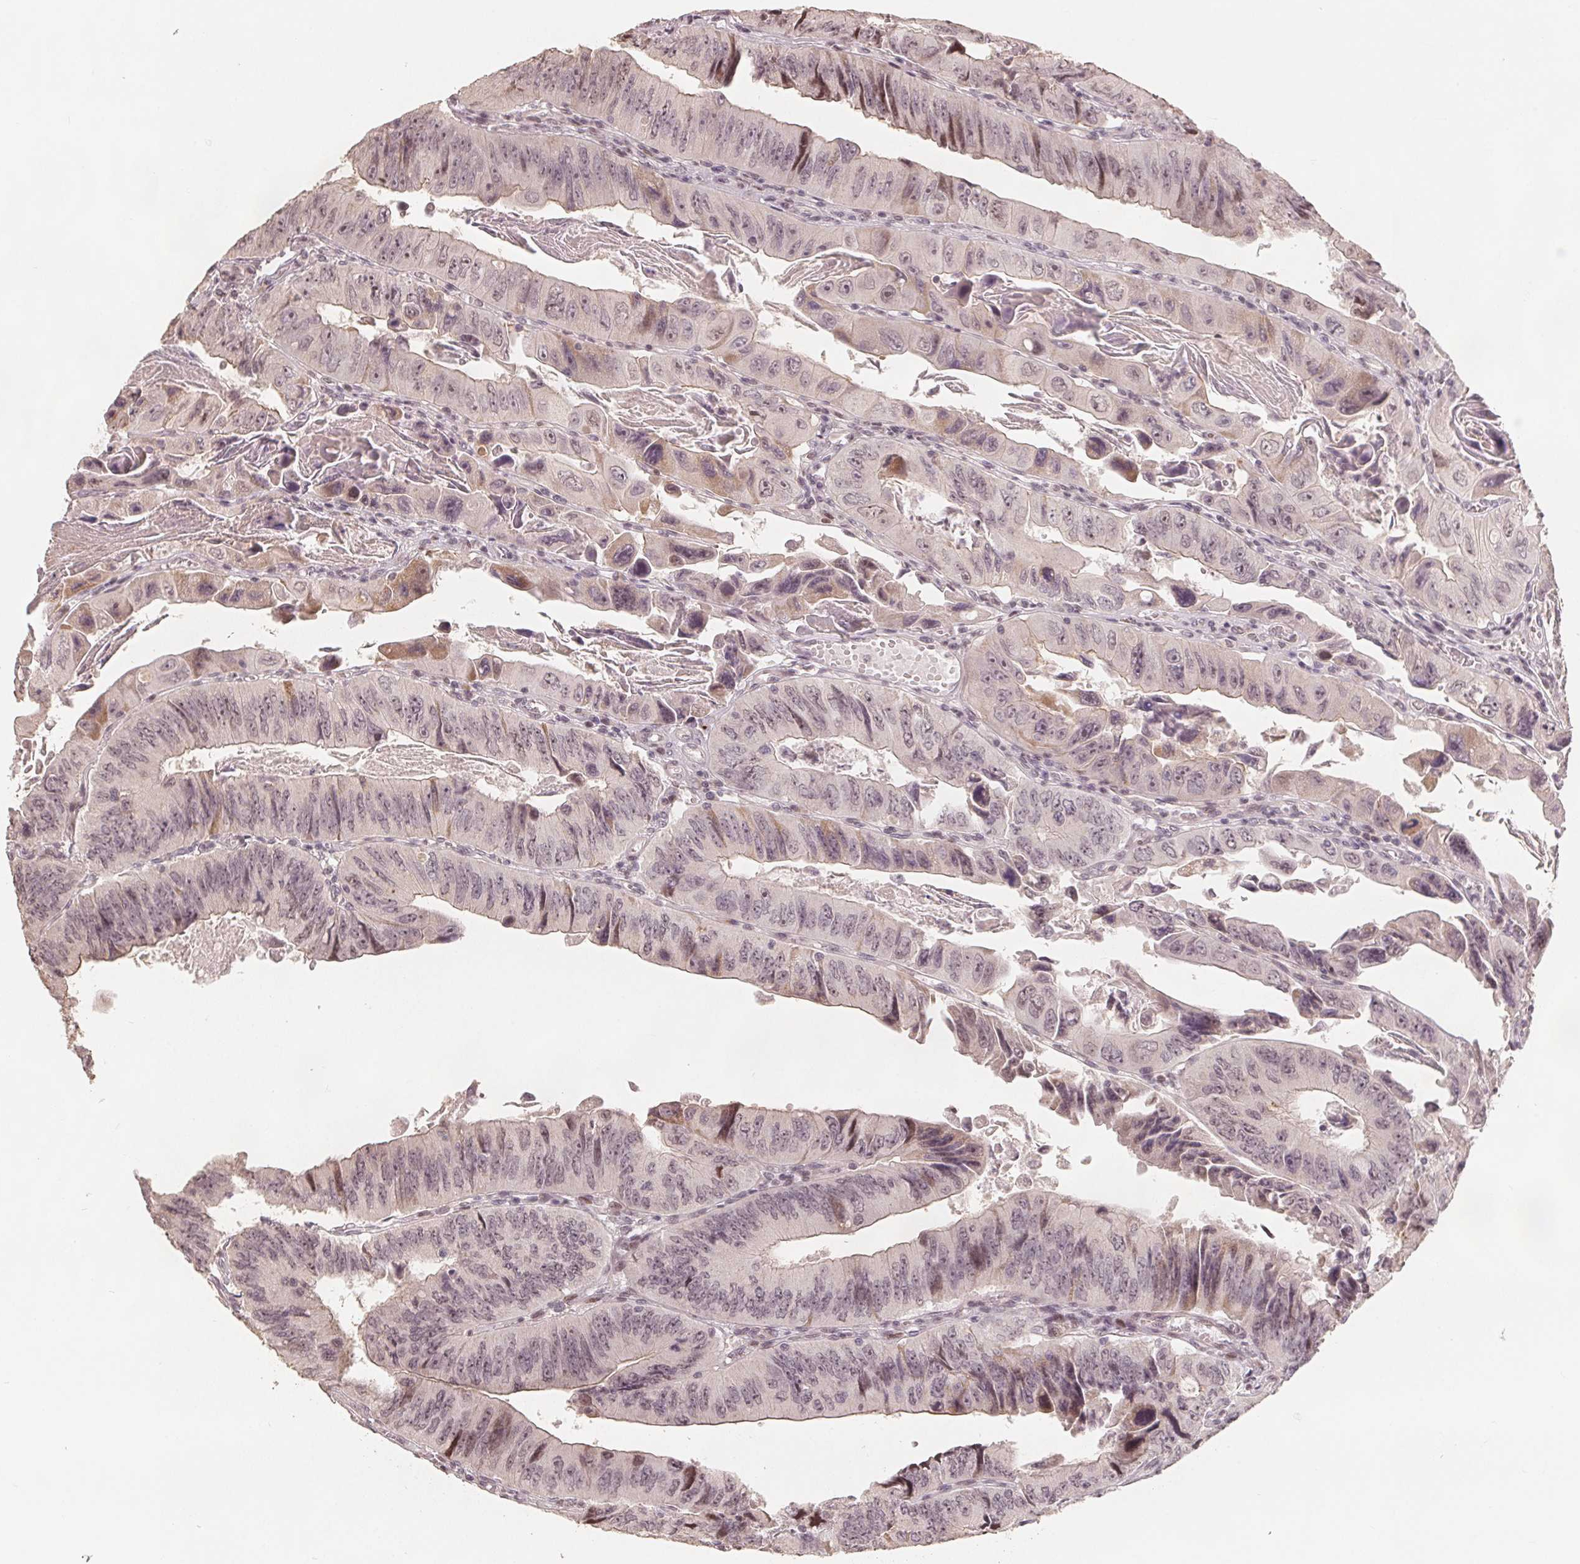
{"staining": {"intensity": "moderate", "quantity": "25%-75%", "location": "nuclear"}, "tissue": "colorectal cancer", "cell_type": "Tumor cells", "image_type": "cancer", "snomed": [{"axis": "morphology", "description": "Adenocarcinoma, NOS"}, {"axis": "topography", "description": "Colon"}], "caption": "IHC photomicrograph of neoplastic tissue: colorectal adenocarcinoma stained using IHC exhibits medium levels of moderate protein expression localized specifically in the nuclear of tumor cells, appearing as a nuclear brown color.", "gene": "CCDC138", "patient": {"sex": "female", "age": 84}}